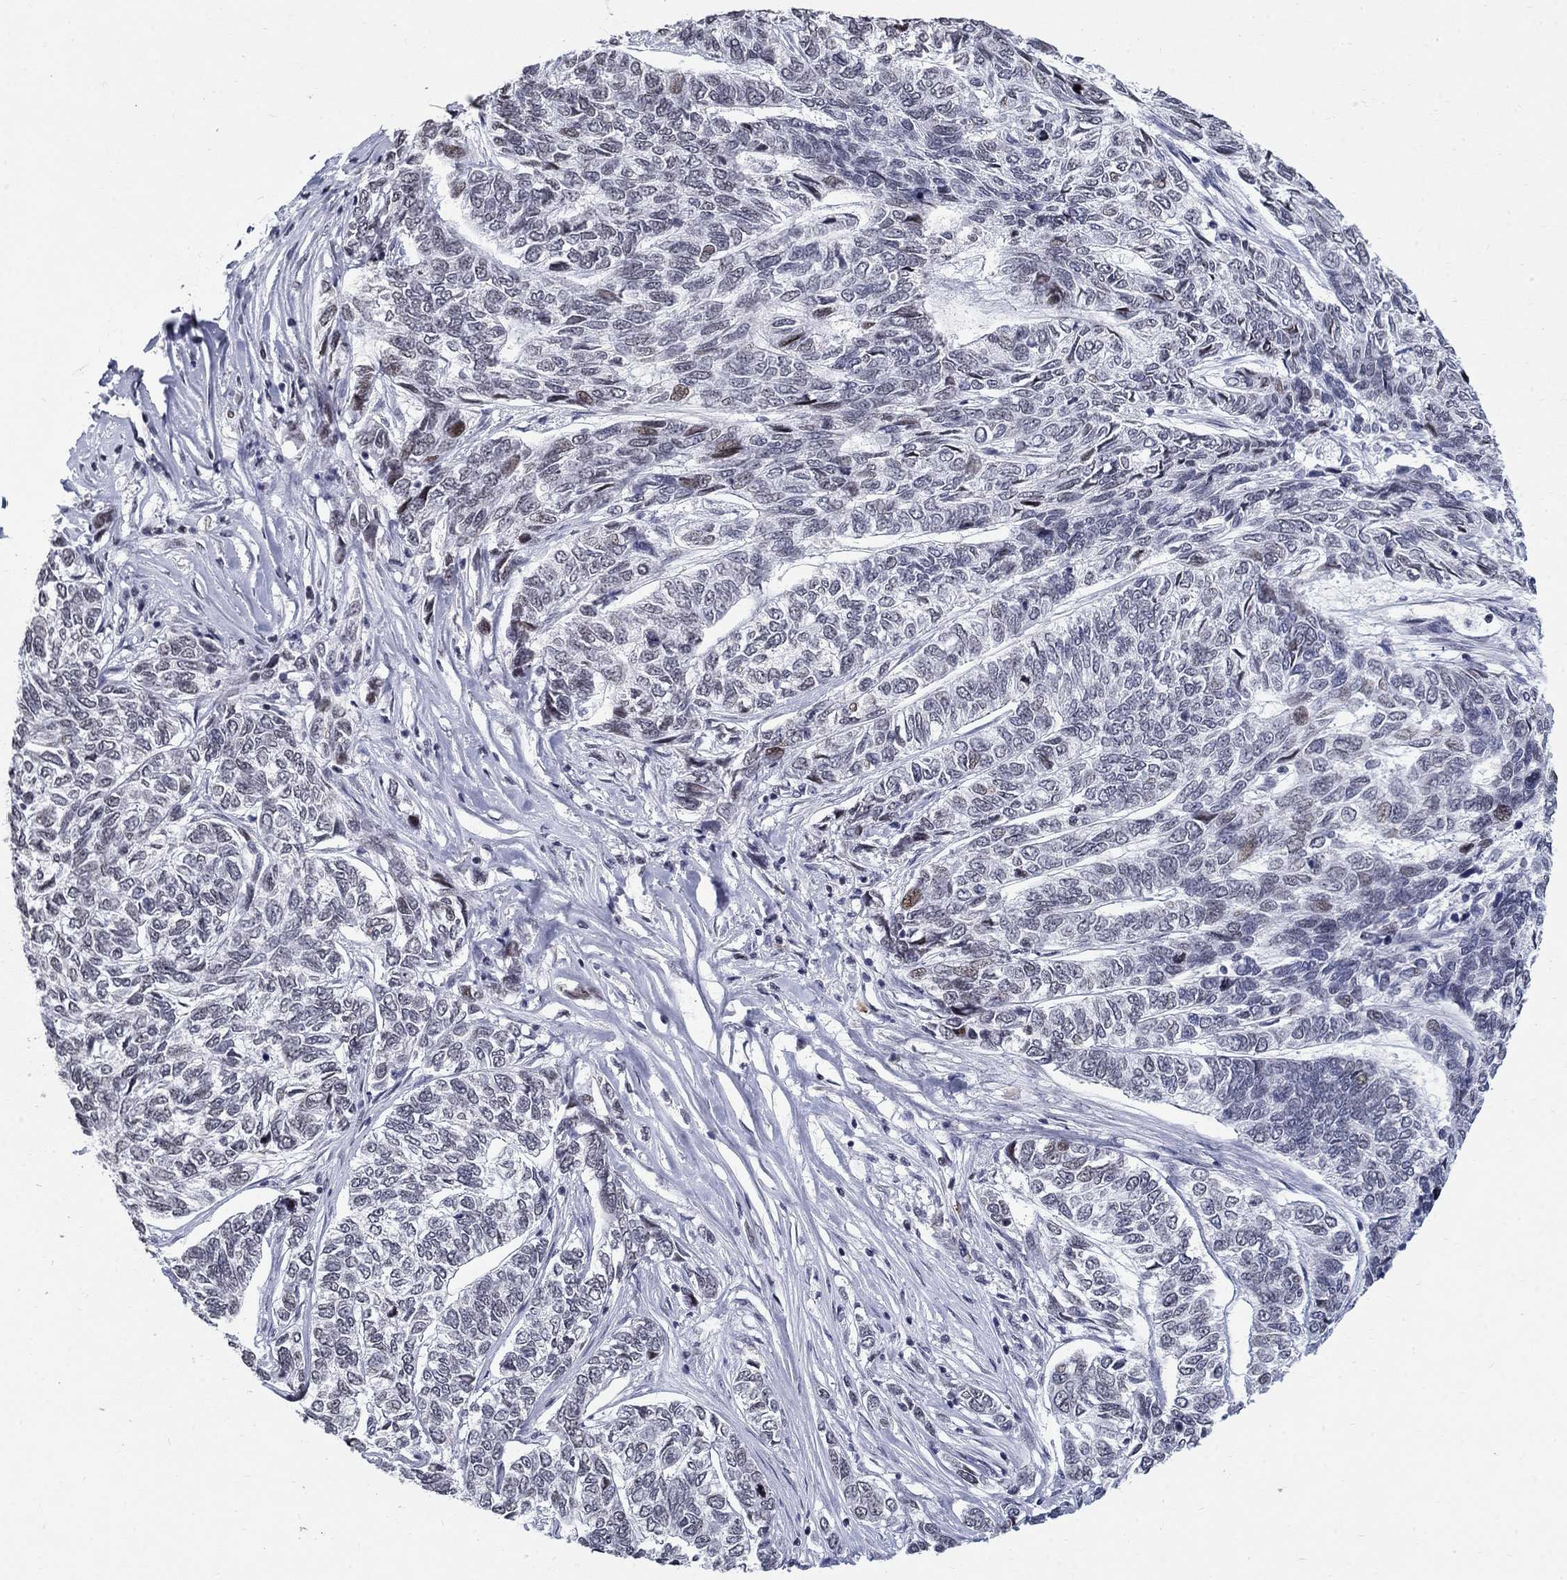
{"staining": {"intensity": "weak", "quantity": "<25%", "location": "nuclear"}, "tissue": "skin cancer", "cell_type": "Tumor cells", "image_type": "cancer", "snomed": [{"axis": "morphology", "description": "Basal cell carcinoma"}, {"axis": "topography", "description": "Skin"}], "caption": "Immunohistochemistry photomicrograph of neoplastic tissue: human skin basal cell carcinoma stained with DAB reveals no significant protein staining in tumor cells.", "gene": "BHLHE22", "patient": {"sex": "female", "age": 65}}